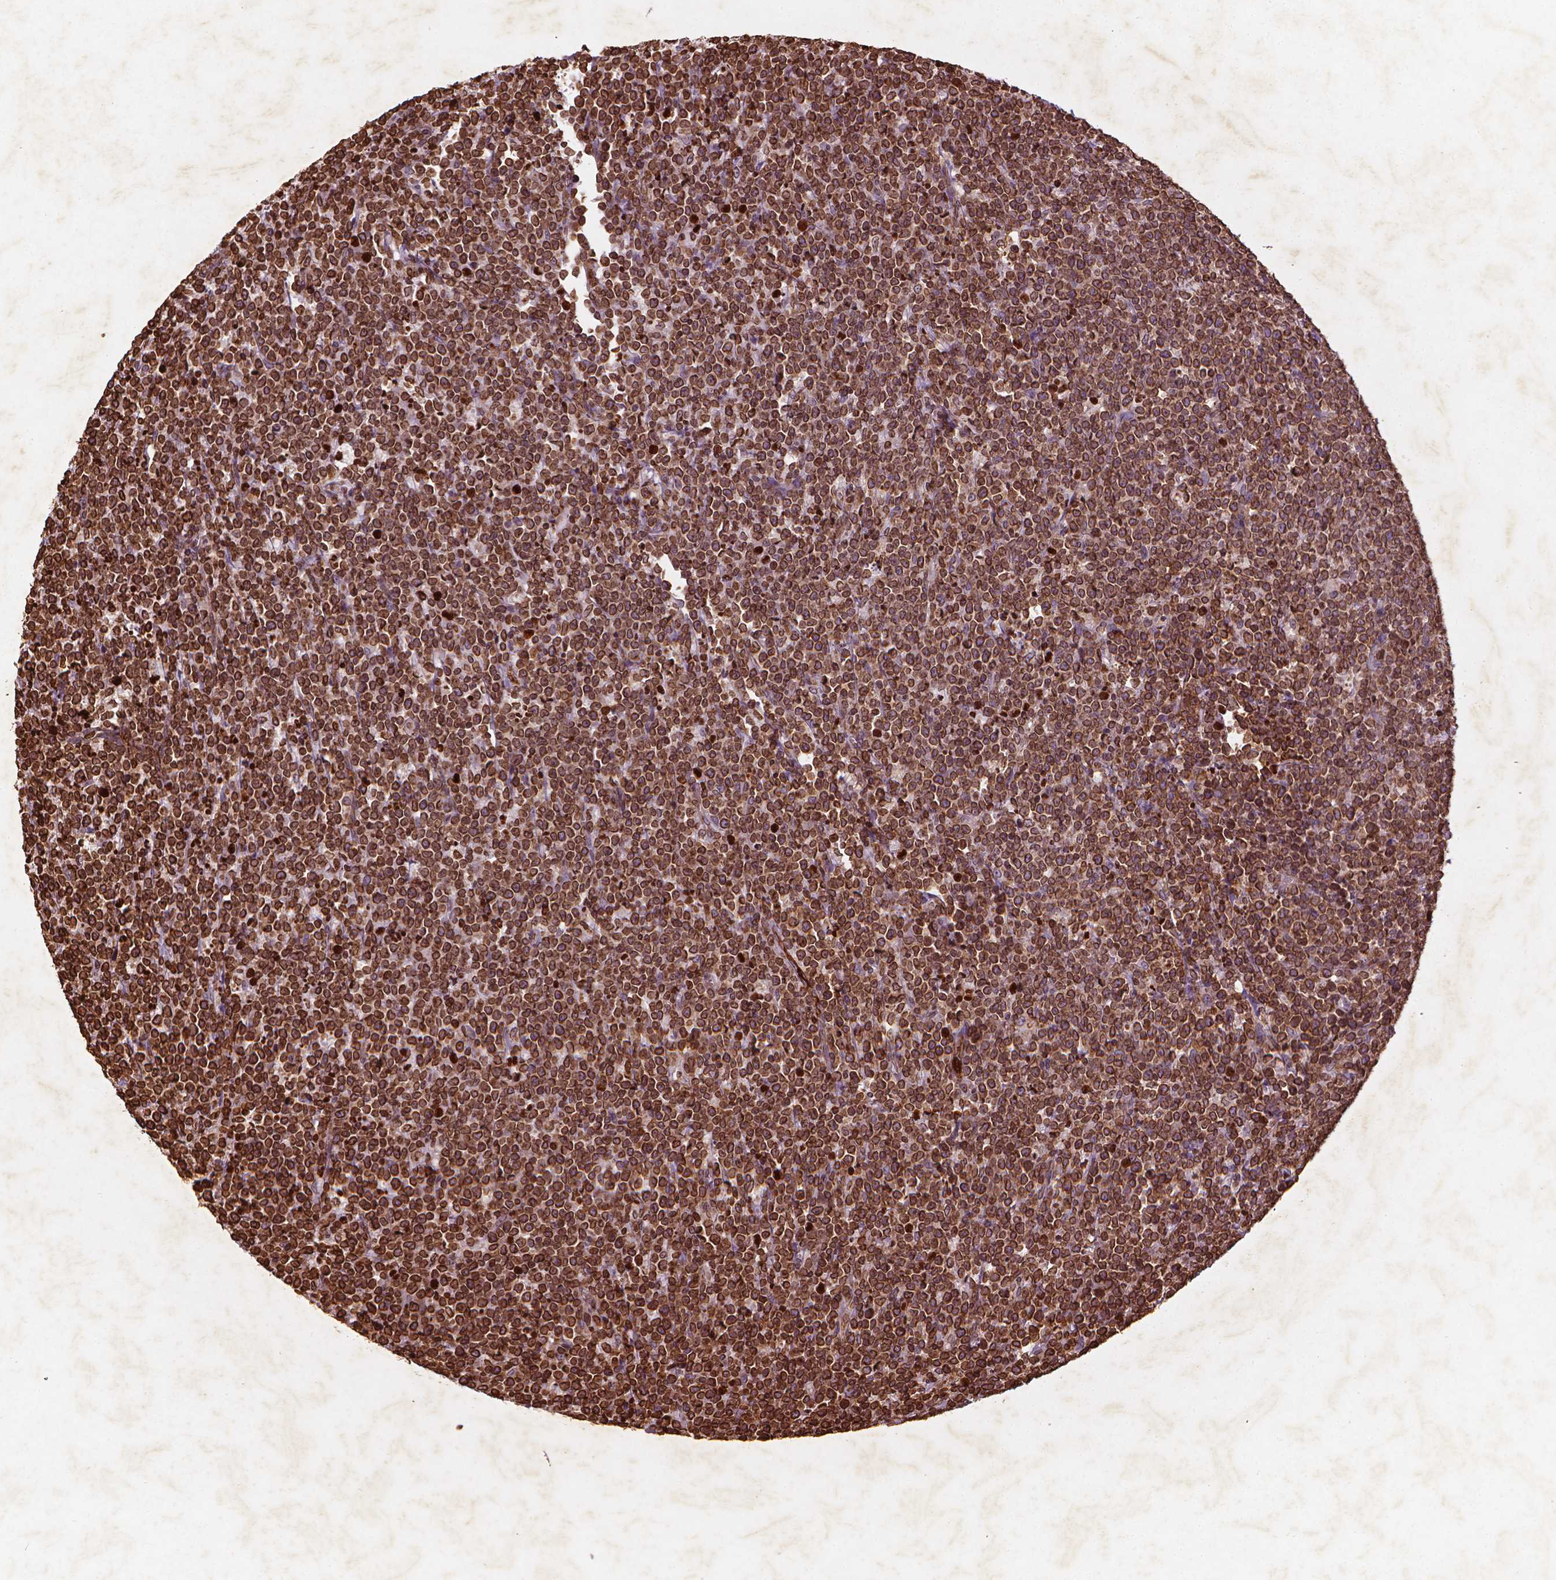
{"staining": {"intensity": "strong", "quantity": ">75%", "location": "cytoplasmic/membranous,nuclear"}, "tissue": "lymphoma", "cell_type": "Tumor cells", "image_type": "cancer", "snomed": [{"axis": "morphology", "description": "Malignant lymphoma, non-Hodgkin's type, High grade"}, {"axis": "topography", "description": "Small intestine"}], "caption": "A photomicrograph of human high-grade malignant lymphoma, non-Hodgkin's type stained for a protein reveals strong cytoplasmic/membranous and nuclear brown staining in tumor cells. (DAB (3,3'-diaminobenzidine) IHC with brightfield microscopy, high magnification).", "gene": "LMNB1", "patient": {"sex": "female", "age": 56}}